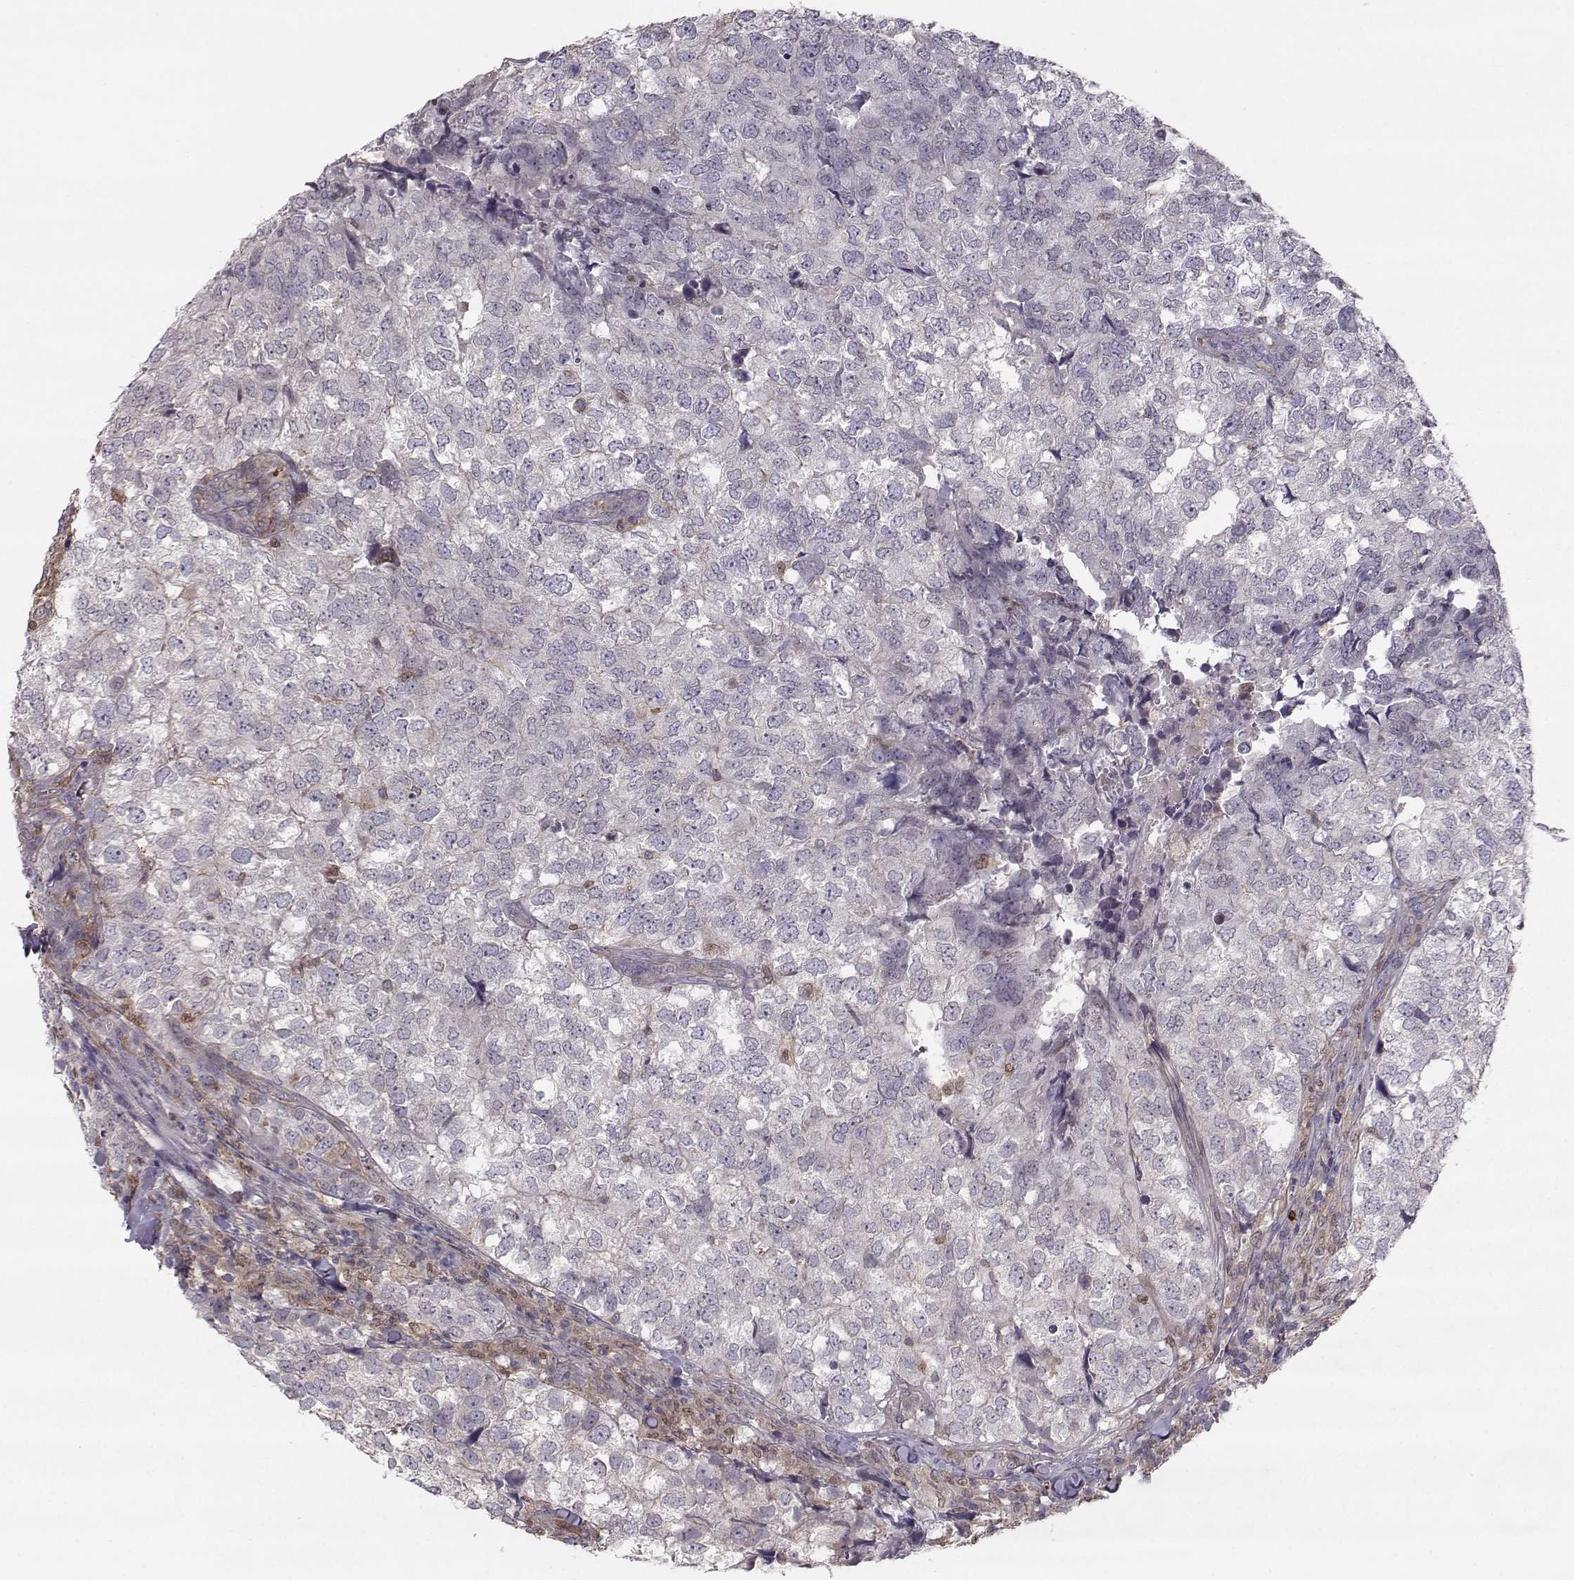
{"staining": {"intensity": "weak", "quantity": "<25%", "location": "cytoplasmic/membranous"}, "tissue": "breast cancer", "cell_type": "Tumor cells", "image_type": "cancer", "snomed": [{"axis": "morphology", "description": "Duct carcinoma"}, {"axis": "topography", "description": "Breast"}], "caption": "The immunohistochemistry (IHC) micrograph has no significant staining in tumor cells of breast cancer (intraductal carcinoma) tissue. (Brightfield microscopy of DAB (3,3'-diaminobenzidine) immunohistochemistry at high magnification).", "gene": "ASB16", "patient": {"sex": "female", "age": 30}}